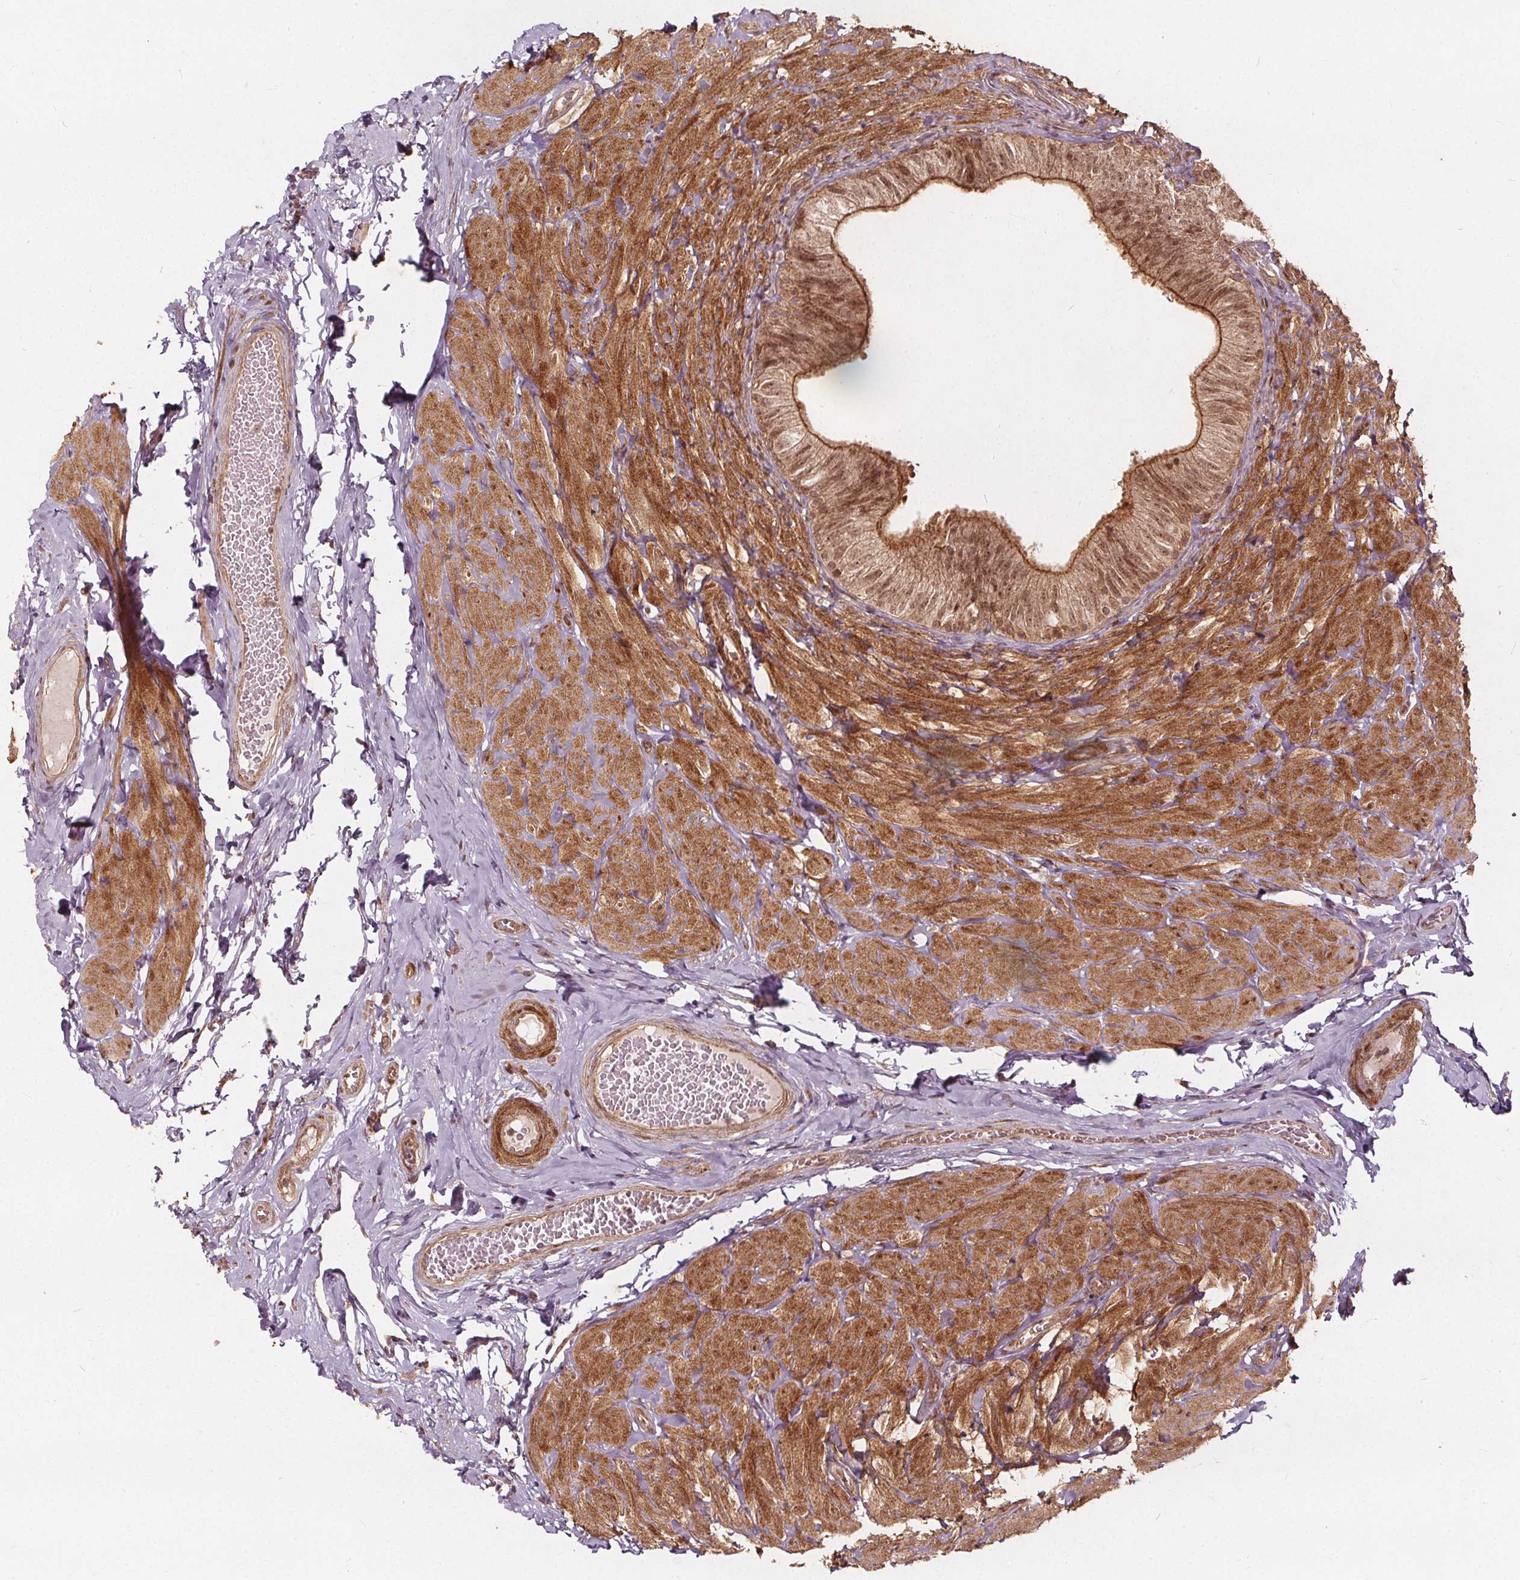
{"staining": {"intensity": "moderate", "quantity": ">75%", "location": "cytoplasmic/membranous,nuclear"}, "tissue": "epididymis", "cell_type": "Glandular cells", "image_type": "normal", "snomed": [{"axis": "morphology", "description": "Normal tissue, NOS"}, {"axis": "topography", "description": "Epididymis, spermatic cord, NOS"}, {"axis": "topography", "description": "Epididymis"}, {"axis": "topography", "description": "Peripheral nerve tissue"}], "caption": "Glandular cells exhibit medium levels of moderate cytoplasmic/membranous,nuclear expression in about >75% of cells in benign epididymis. (DAB IHC, brown staining for protein, blue staining for nuclei).", "gene": "PPP1CB", "patient": {"sex": "male", "age": 29}}